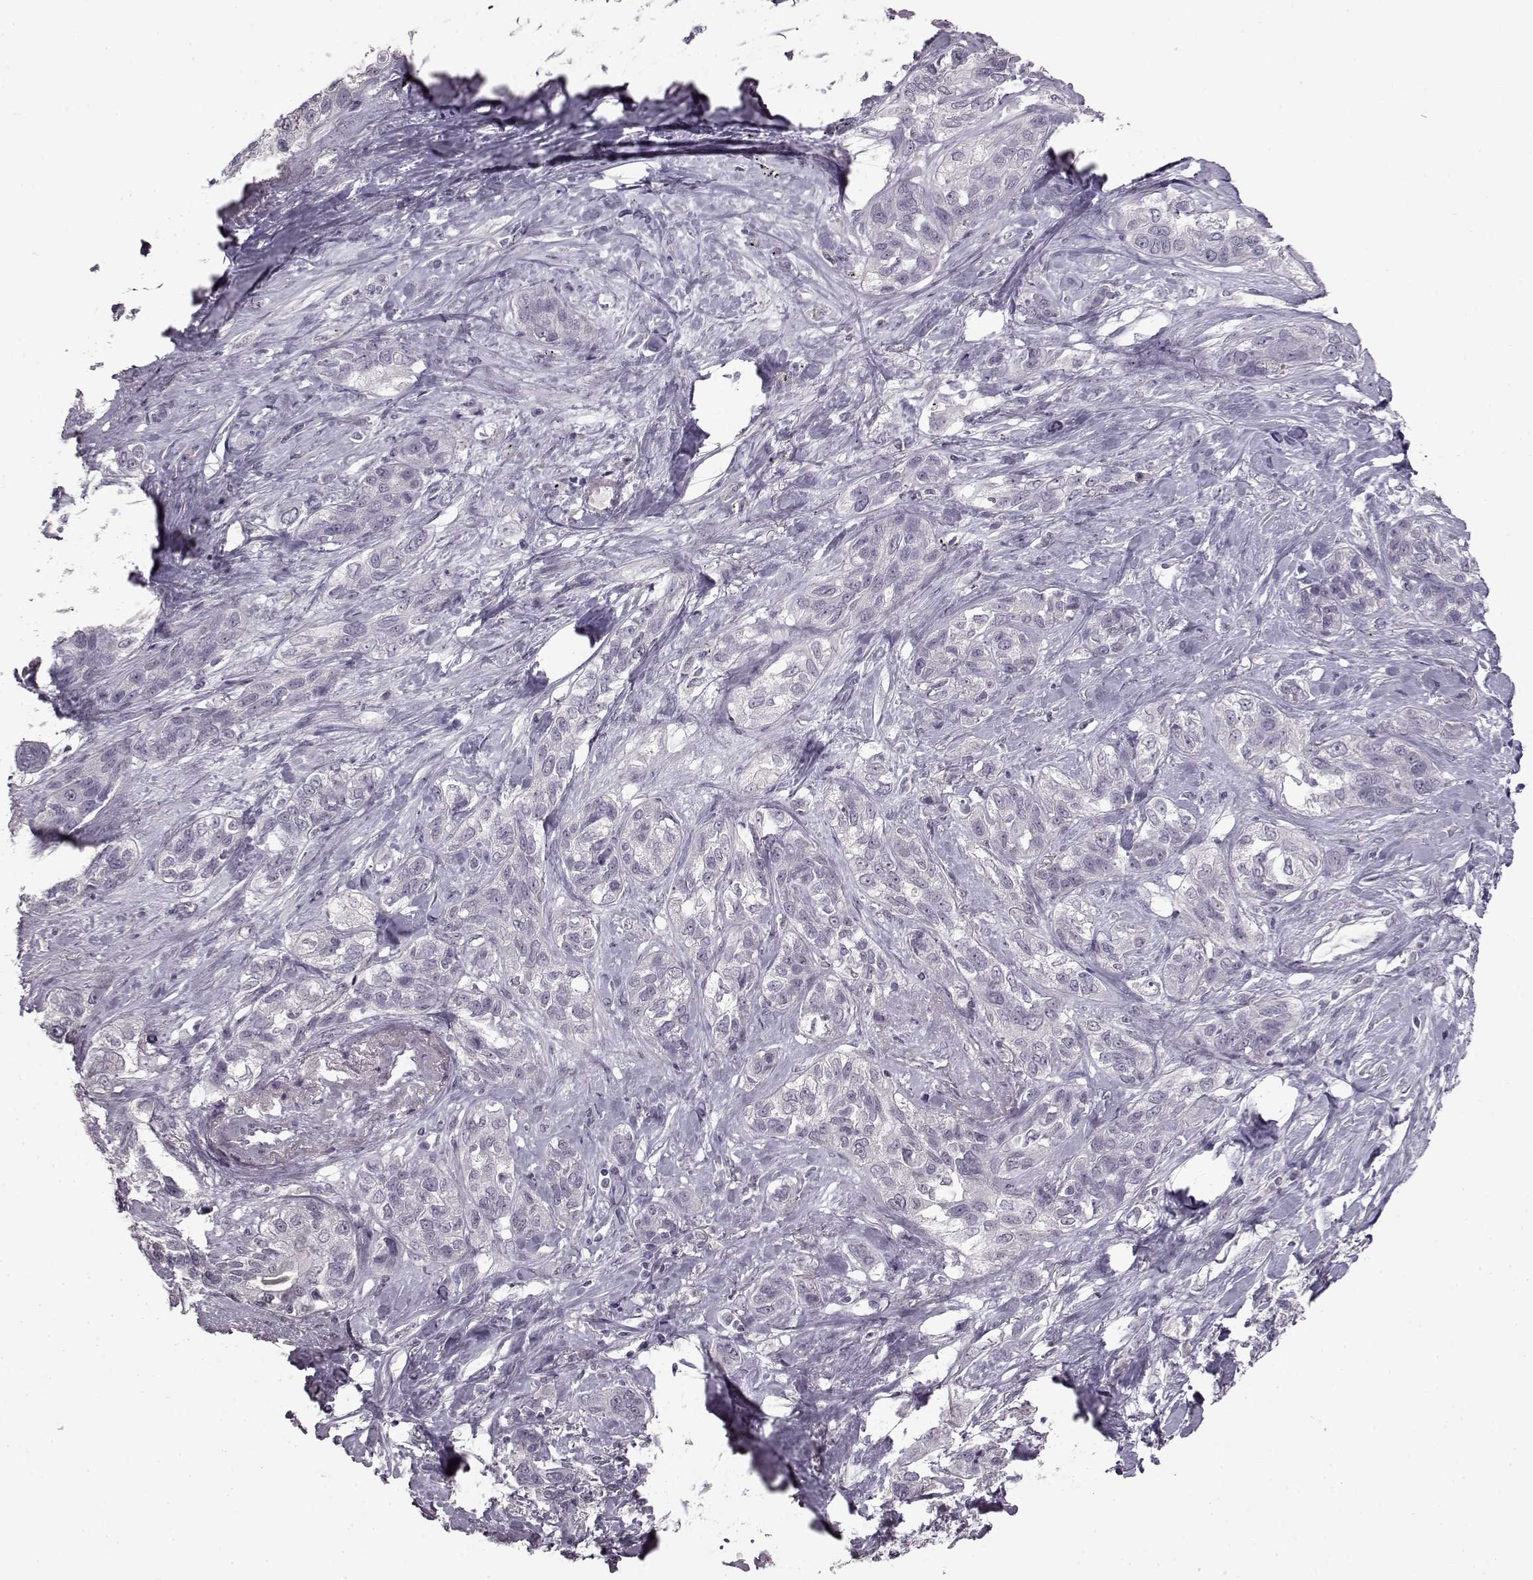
{"staining": {"intensity": "negative", "quantity": "none", "location": "none"}, "tissue": "lung cancer", "cell_type": "Tumor cells", "image_type": "cancer", "snomed": [{"axis": "morphology", "description": "Squamous cell carcinoma, NOS"}, {"axis": "topography", "description": "Lung"}], "caption": "Tumor cells show no significant staining in lung cancer. (DAB (3,3'-diaminobenzidine) immunohistochemistry with hematoxylin counter stain).", "gene": "LHB", "patient": {"sex": "female", "age": 70}}